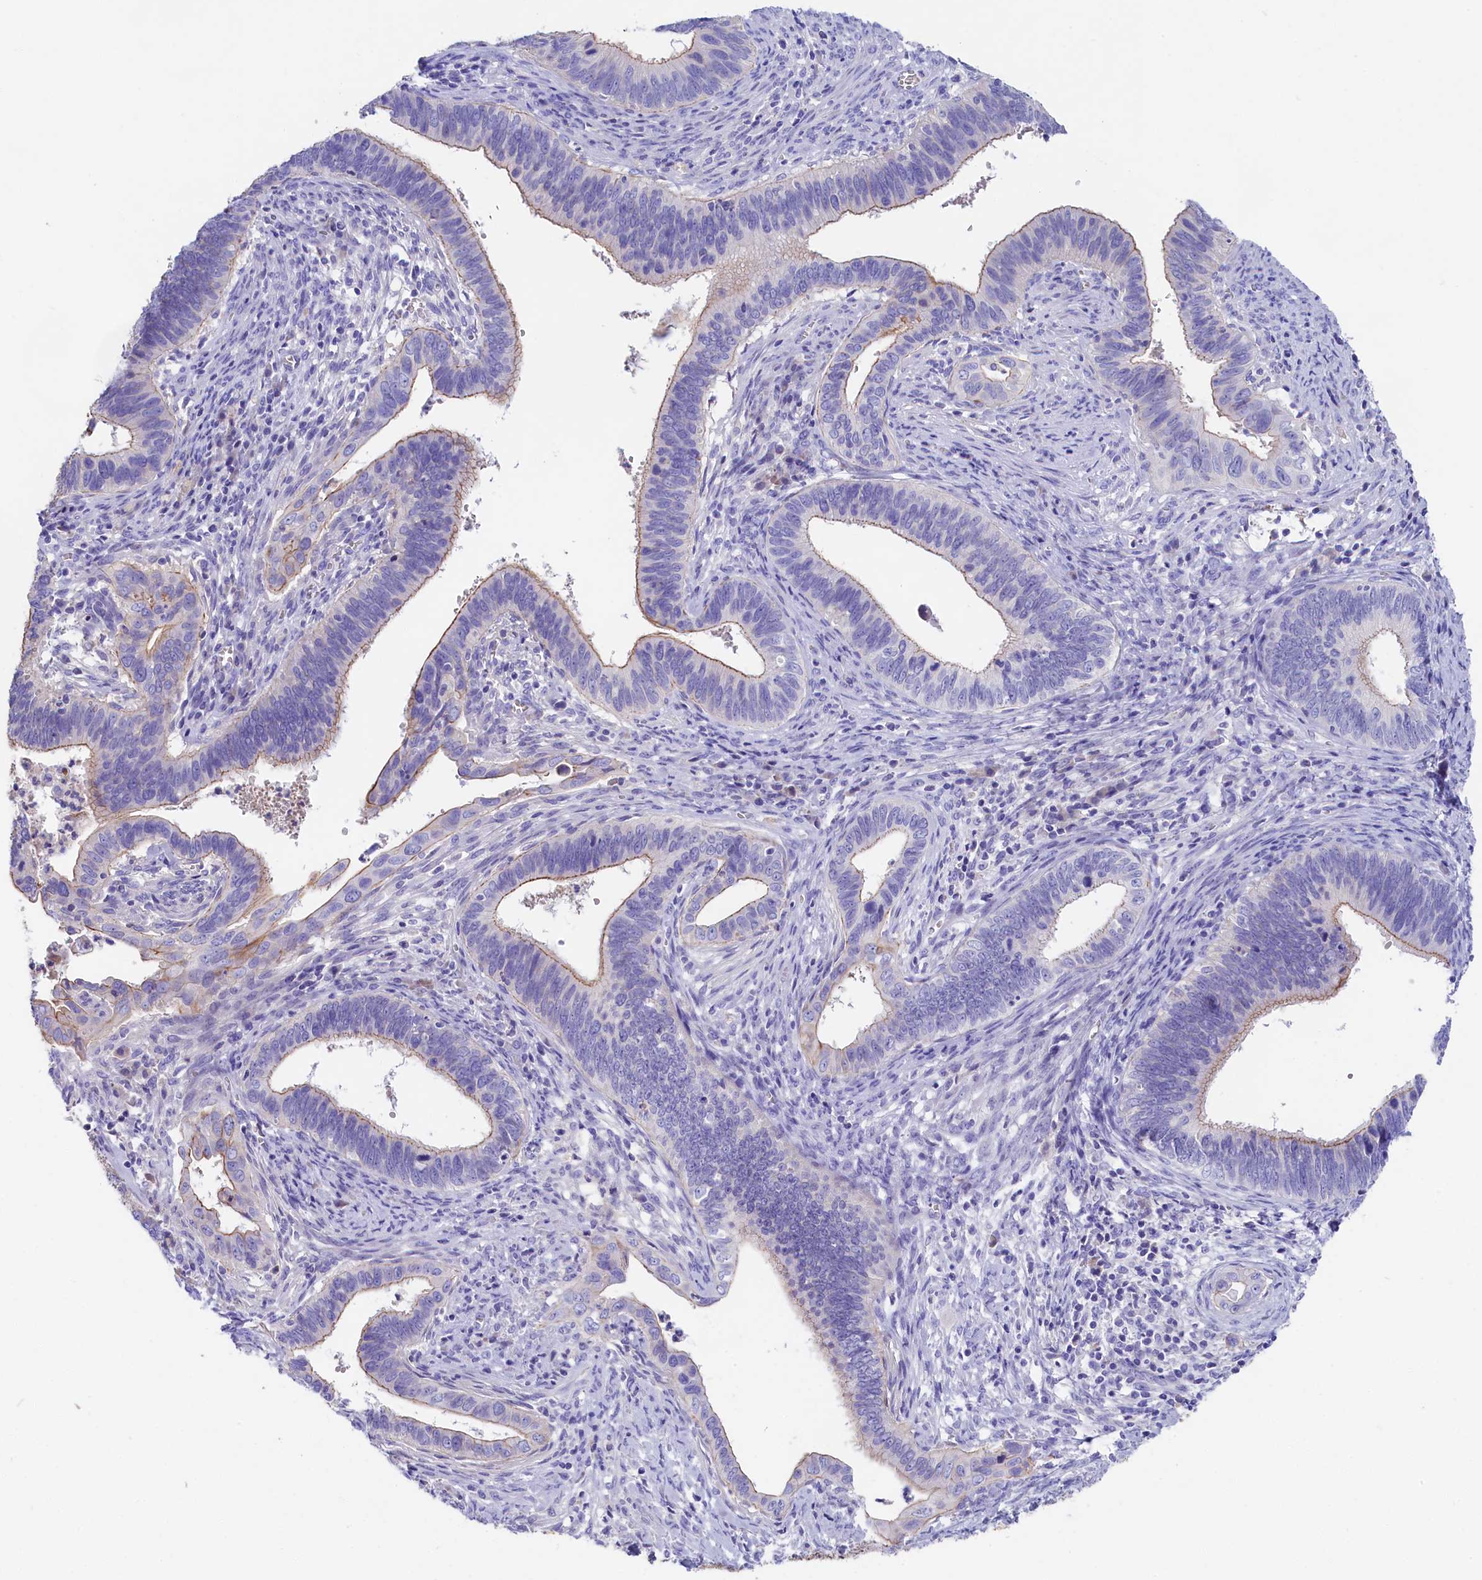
{"staining": {"intensity": "moderate", "quantity": "25%-75%", "location": "cytoplasmic/membranous"}, "tissue": "cervical cancer", "cell_type": "Tumor cells", "image_type": "cancer", "snomed": [{"axis": "morphology", "description": "Adenocarcinoma, NOS"}, {"axis": "topography", "description": "Cervix"}], "caption": "Protein staining displays moderate cytoplasmic/membranous staining in about 25%-75% of tumor cells in cervical cancer.", "gene": "SULT2A1", "patient": {"sex": "female", "age": 42}}